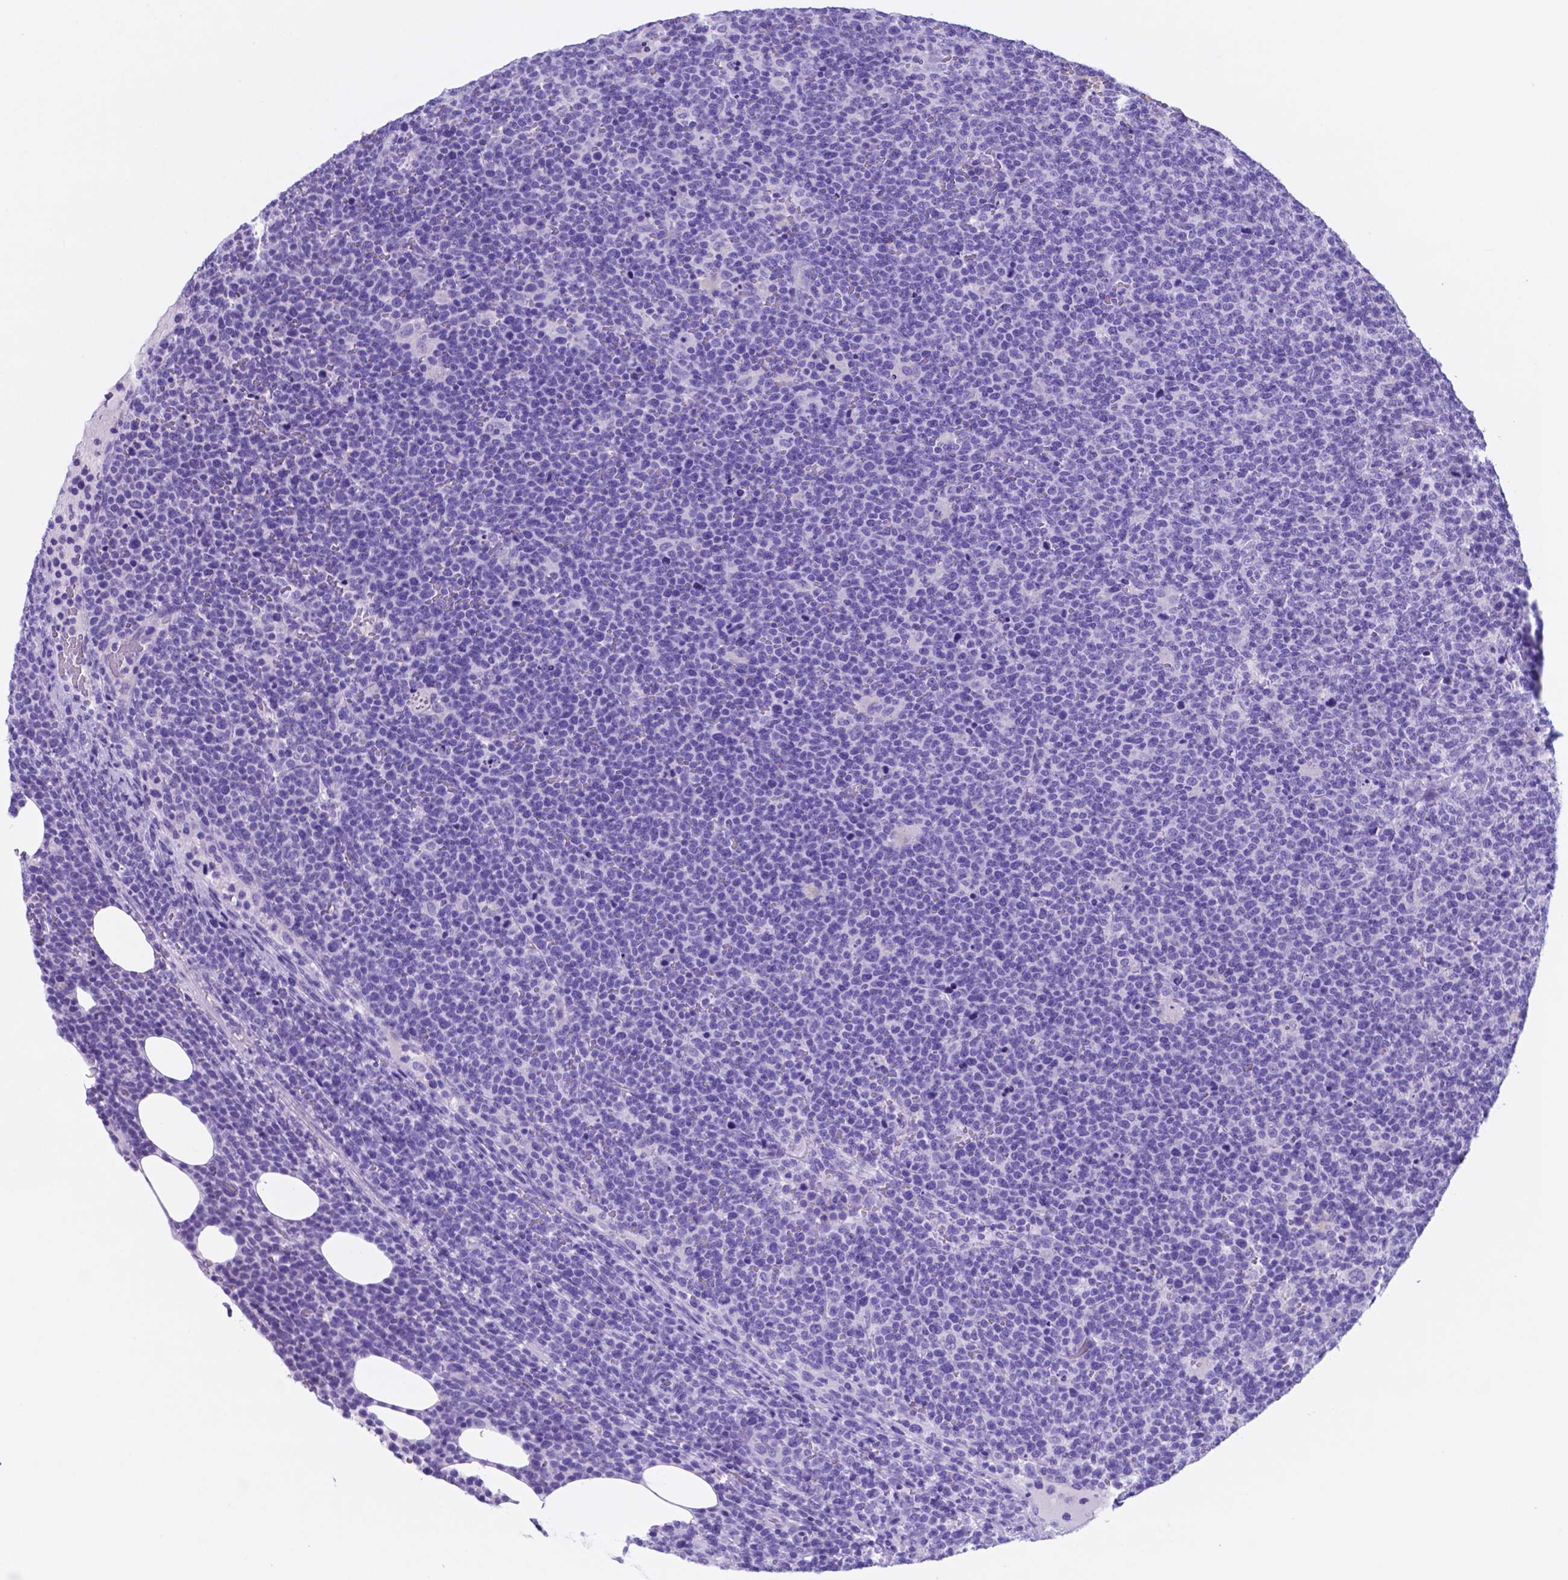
{"staining": {"intensity": "negative", "quantity": "none", "location": "none"}, "tissue": "lymphoma", "cell_type": "Tumor cells", "image_type": "cancer", "snomed": [{"axis": "morphology", "description": "Malignant lymphoma, non-Hodgkin's type, High grade"}, {"axis": "topography", "description": "Lymph node"}], "caption": "A high-resolution image shows immunohistochemistry staining of malignant lymphoma, non-Hodgkin's type (high-grade), which displays no significant expression in tumor cells. (Stains: DAB (3,3'-diaminobenzidine) immunohistochemistry (IHC) with hematoxylin counter stain, Microscopy: brightfield microscopy at high magnification).", "gene": "DNAAF8", "patient": {"sex": "male", "age": 61}}